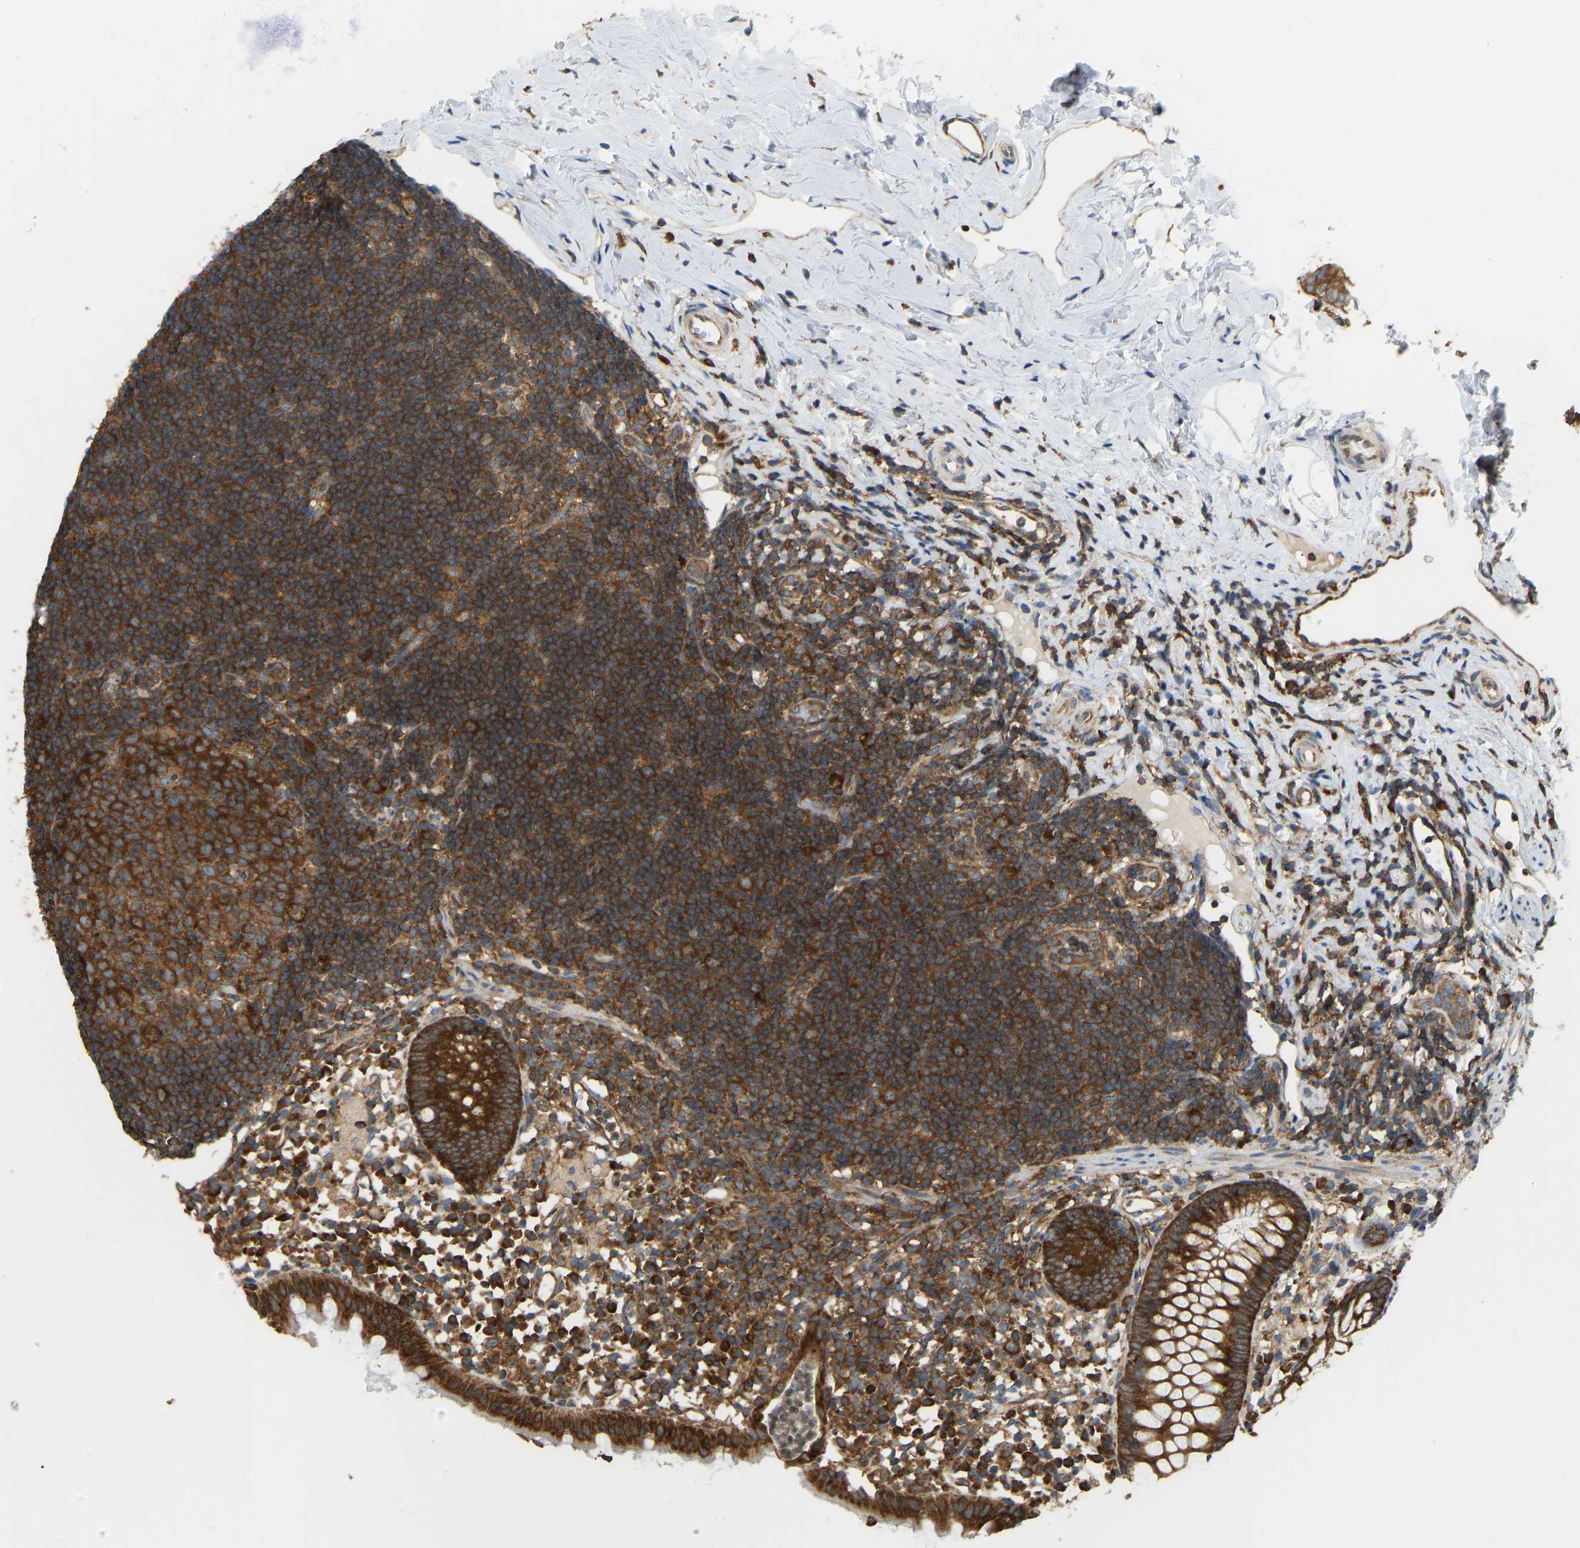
{"staining": {"intensity": "strong", "quantity": ">75%", "location": "cytoplasmic/membranous"}, "tissue": "appendix", "cell_type": "Glandular cells", "image_type": "normal", "snomed": [{"axis": "morphology", "description": "Normal tissue, NOS"}, {"axis": "topography", "description": "Appendix"}], "caption": "IHC (DAB) staining of benign appendix displays strong cytoplasmic/membranous protein staining in approximately >75% of glandular cells.", "gene": "RPS6KB2", "patient": {"sex": "female", "age": 20}}